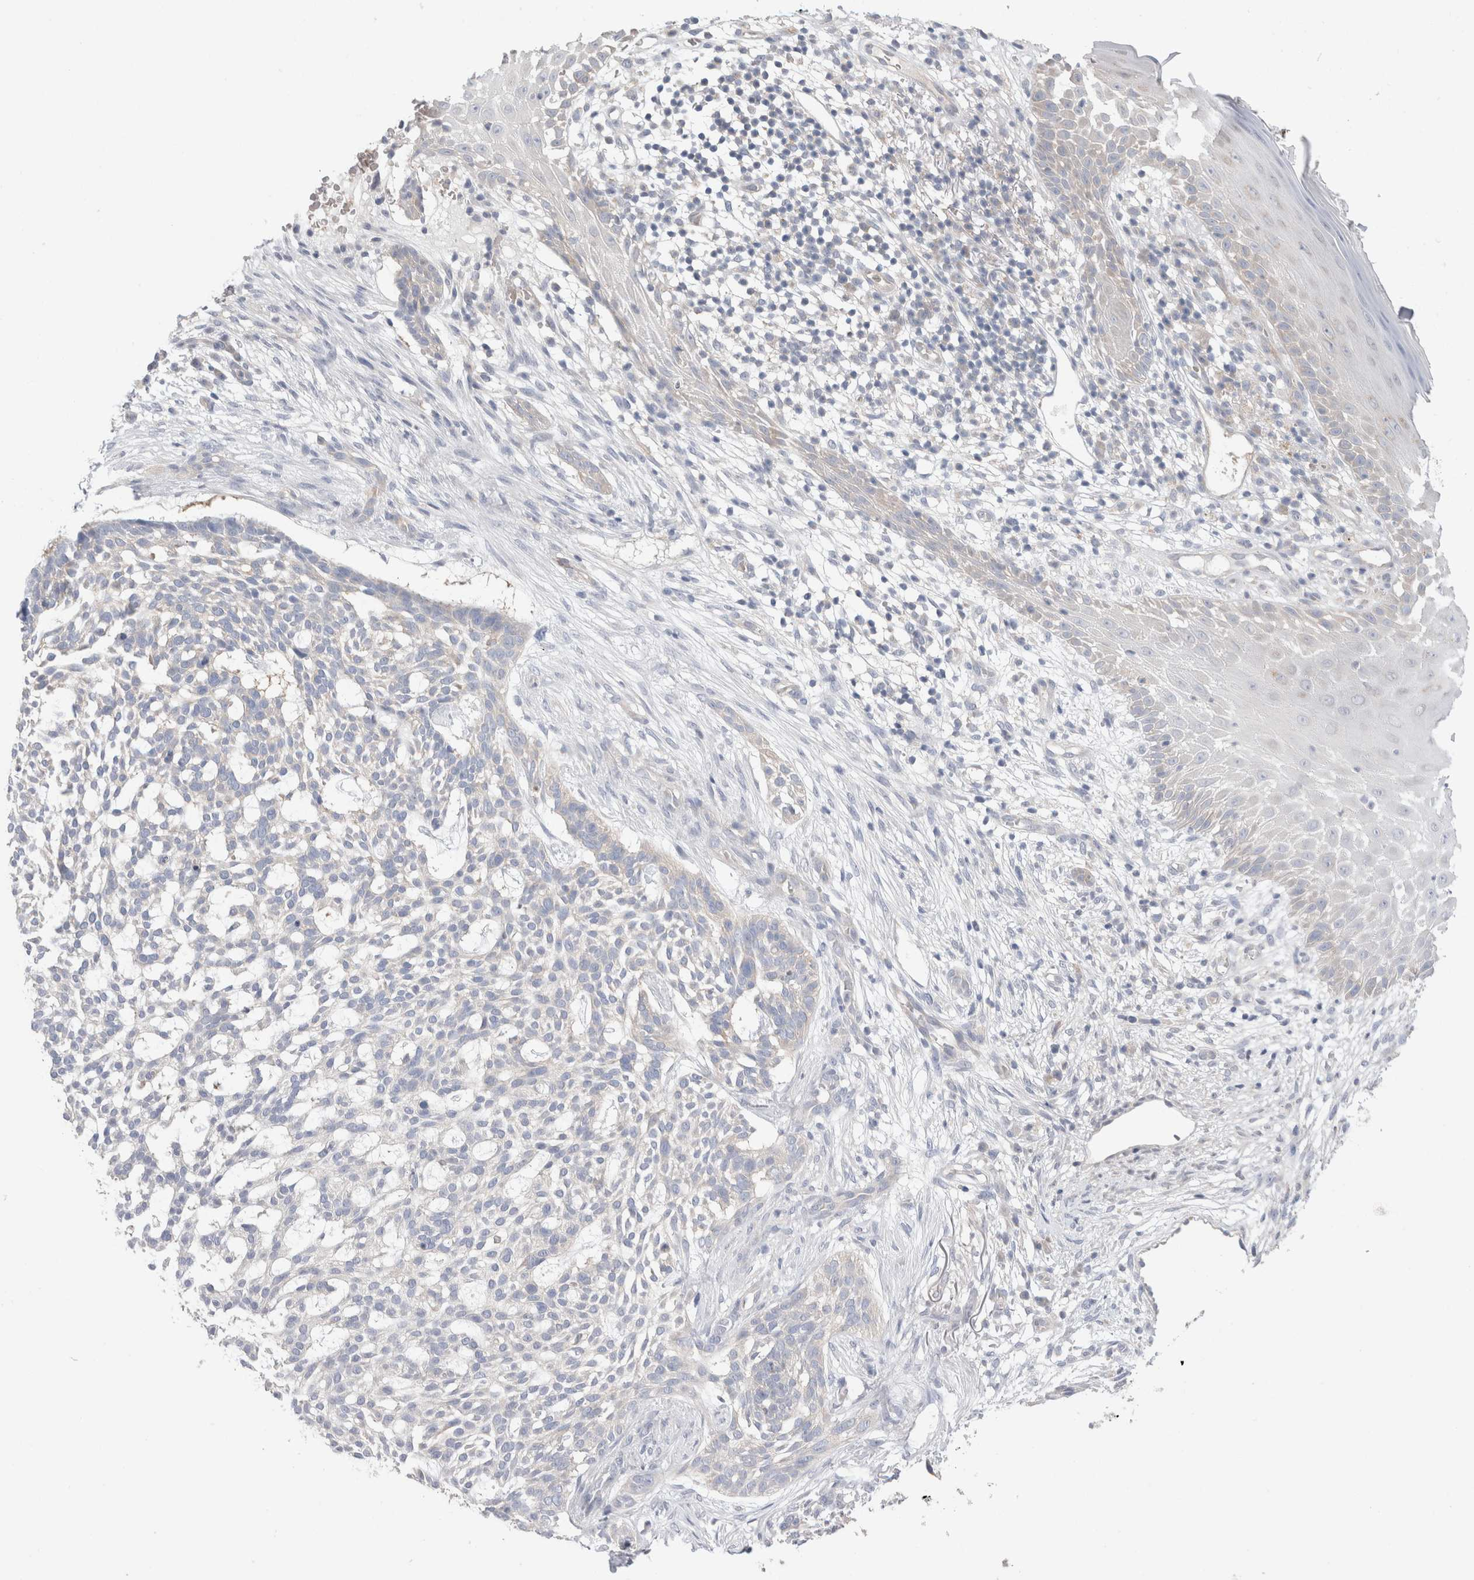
{"staining": {"intensity": "negative", "quantity": "none", "location": "none"}, "tissue": "skin cancer", "cell_type": "Tumor cells", "image_type": "cancer", "snomed": [{"axis": "morphology", "description": "Basal cell carcinoma"}, {"axis": "topography", "description": "Skin"}], "caption": "The image demonstrates no significant staining in tumor cells of basal cell carcinoma (skin).", "gene": "NDOR1", "patient": {"sex": "female", "age": 64}}